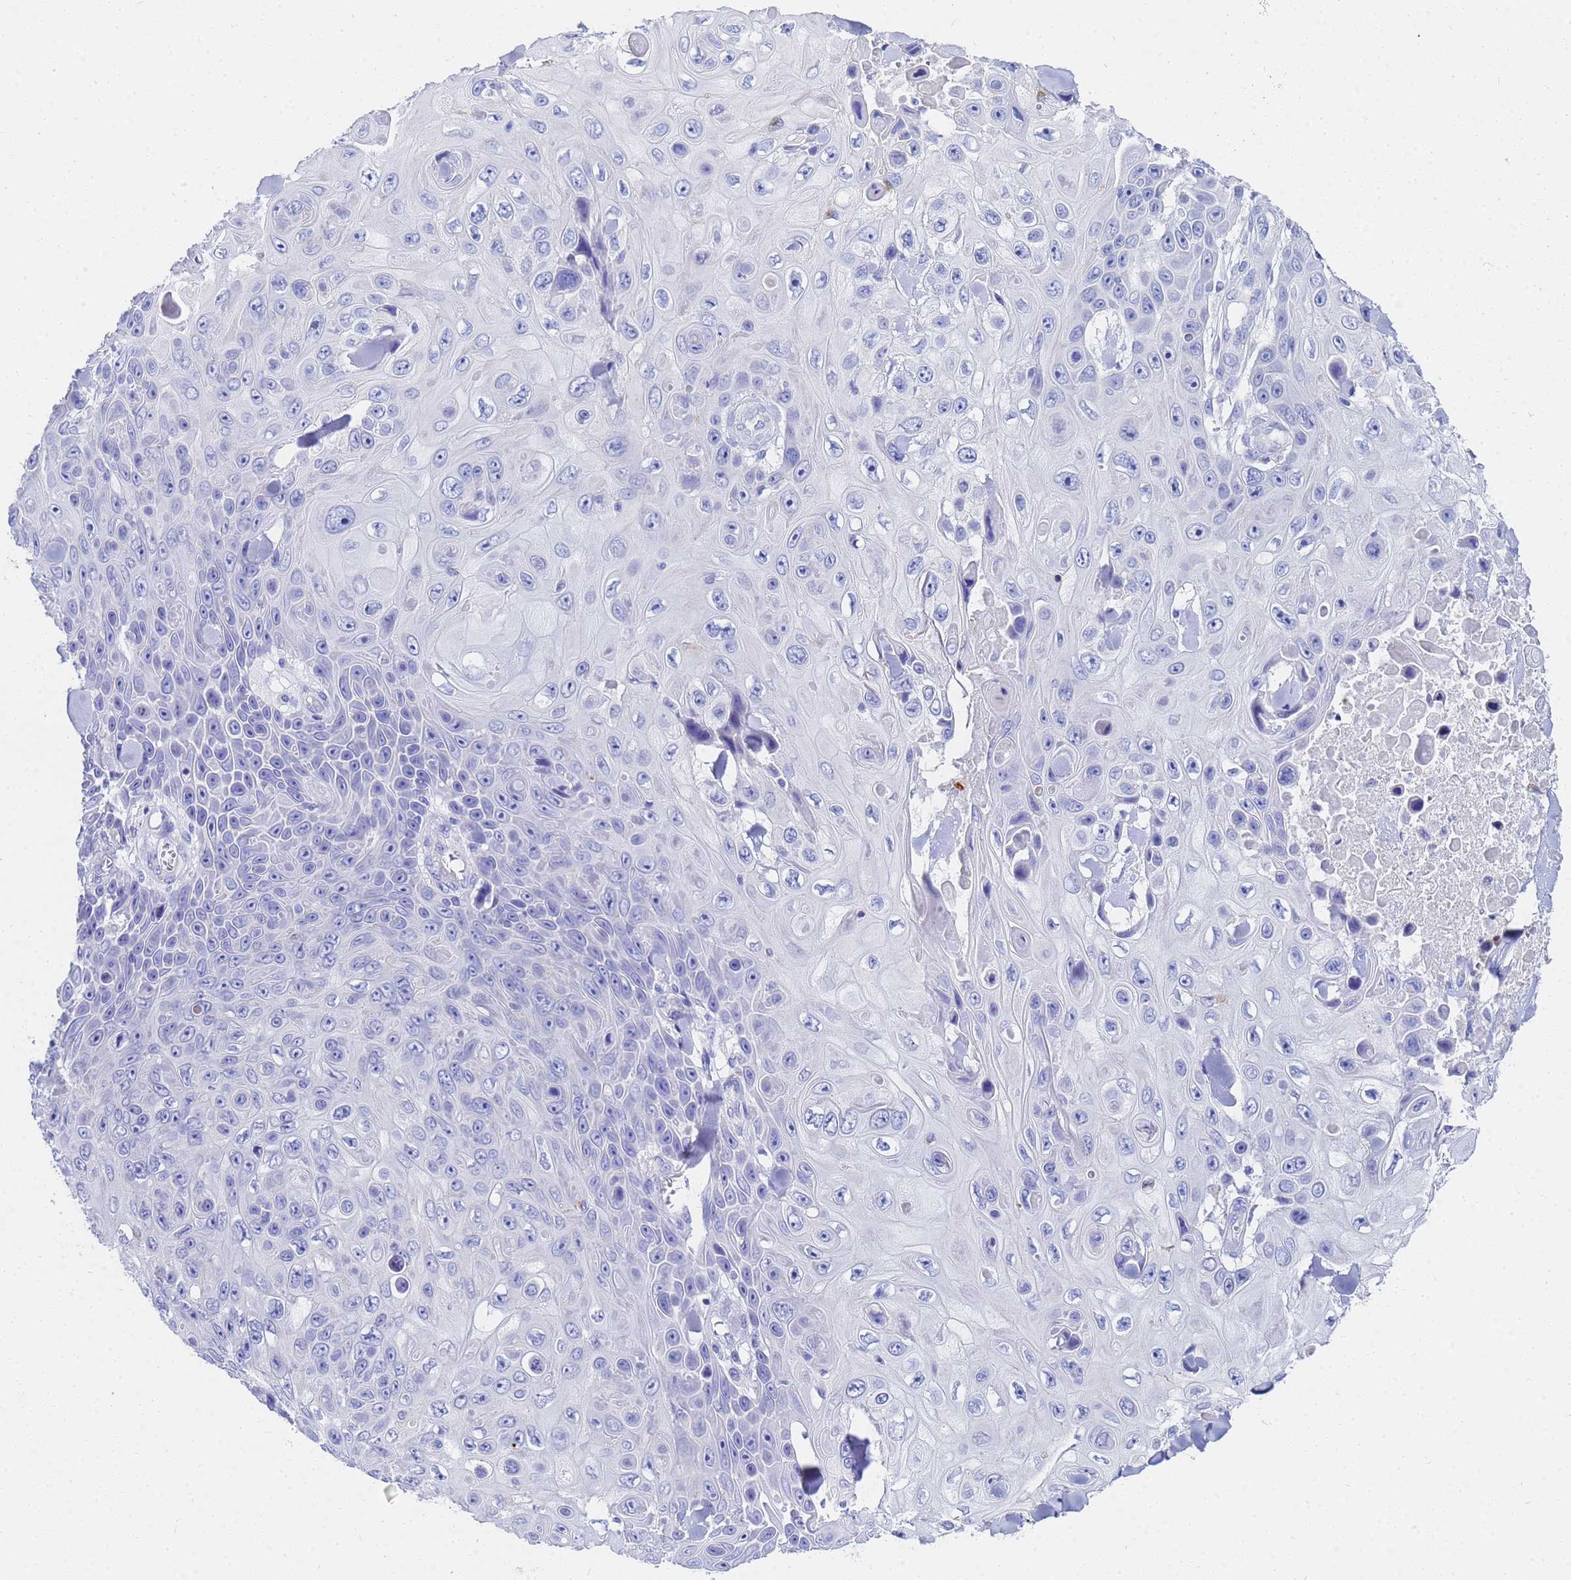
{"staining": {"intensity": "negative", "quantity": "none", "location": "none"}, "tissue": "skin cancer", "cell_type": "Tumor cells", "image_type": "cancer", "snomed": [{"axis": "morphology", "description": "Squamous cell carcinoma, NOS"}, {"axis": "topography", "description": "Skin"}], "caption": "DAB (3,3'-diaminobenzidine) immunohistochemical staining of skin cancer (squamous cell carcinoma) exhibits no significant positivity in tumor cells. The staining was performed using DAB (3,3'-diaminobenzidine) to visualize the protein expression in brown, while the nuclei were stained in blue with hematoxylin (Magnification: 20x).", "gene": "C2orf72", "patient": {"sex": "male", "age": 82}}